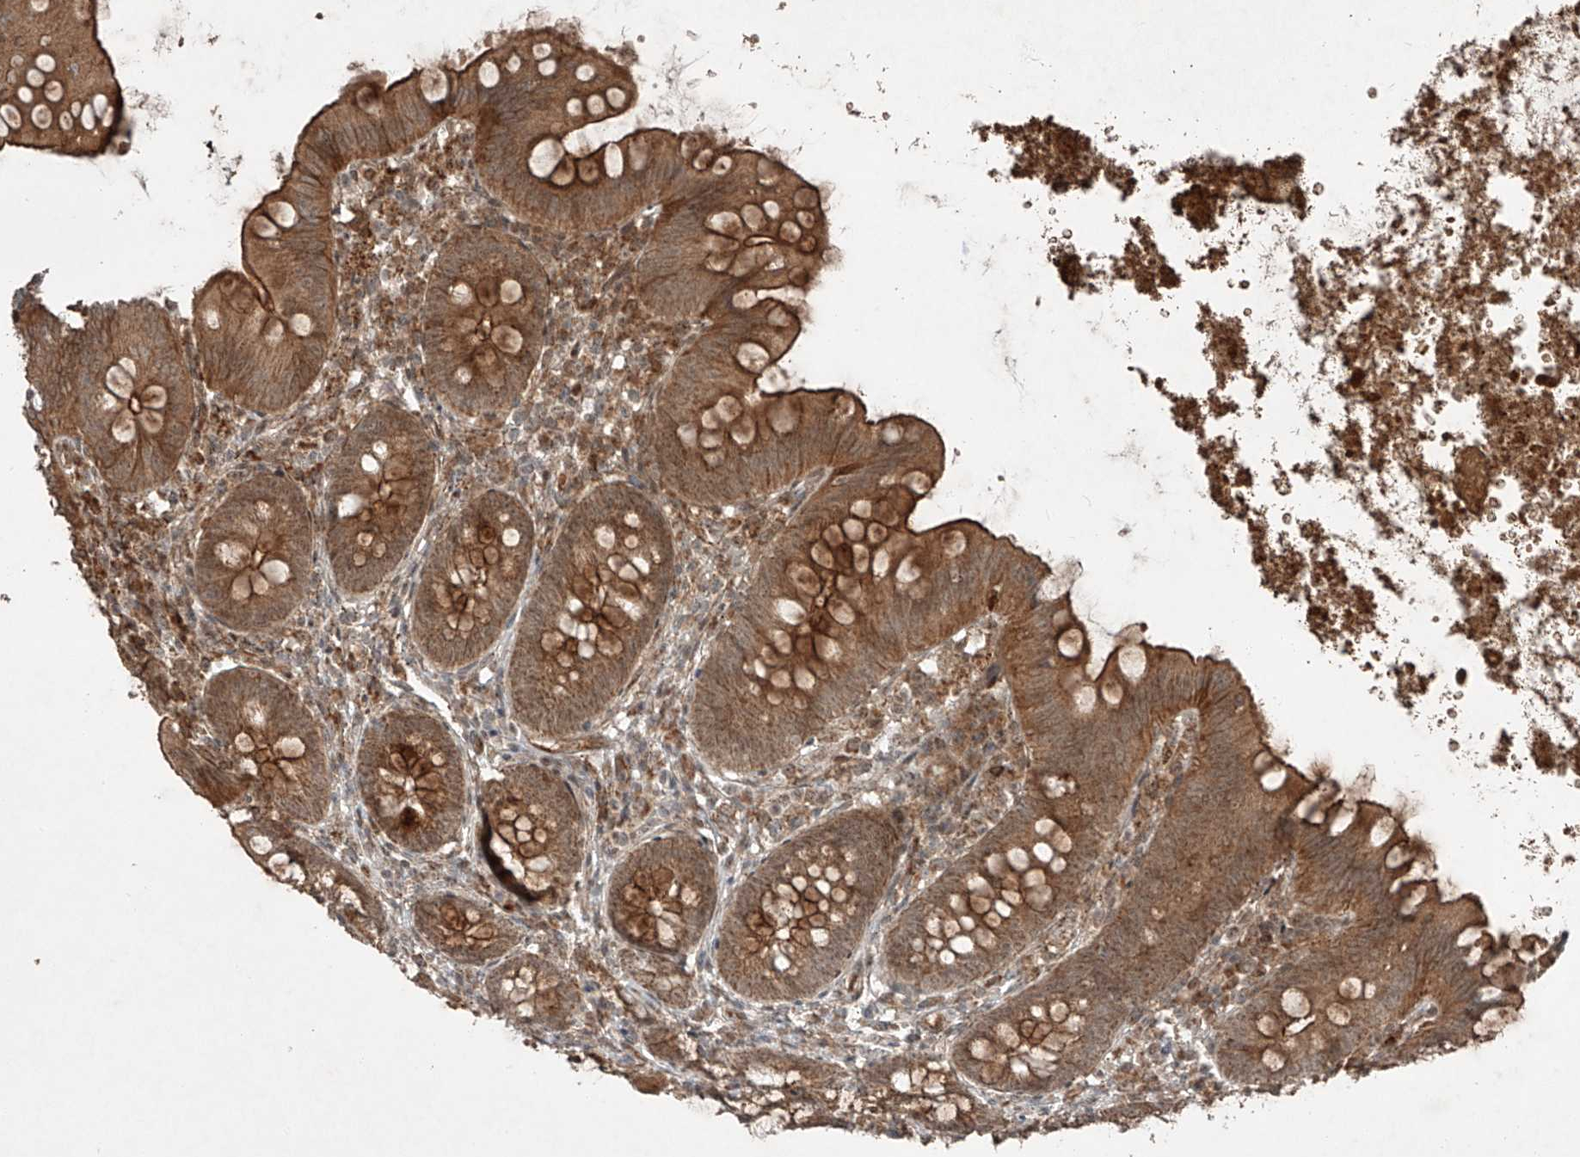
{"staining": {"intensity": "strong", "quantity": ">75%", "location": "cytoplasmic/membranous"}, "tissue": "appendix", "cell_type": "Glandular cells", "image_type": "normal", "snomed": [{"axis": "morphology", "description": "Normal tissue, NOS"}, {"axis": "topography", "description": "Appendix"}], "caption": "Brown immunohistochemical staining in benign appendix shows strong cytoplasmic/membranous expression in approximately >75% of glandular cells.", "gene": "ZNF620", "patient": {"sex": "female", "age": 62}}